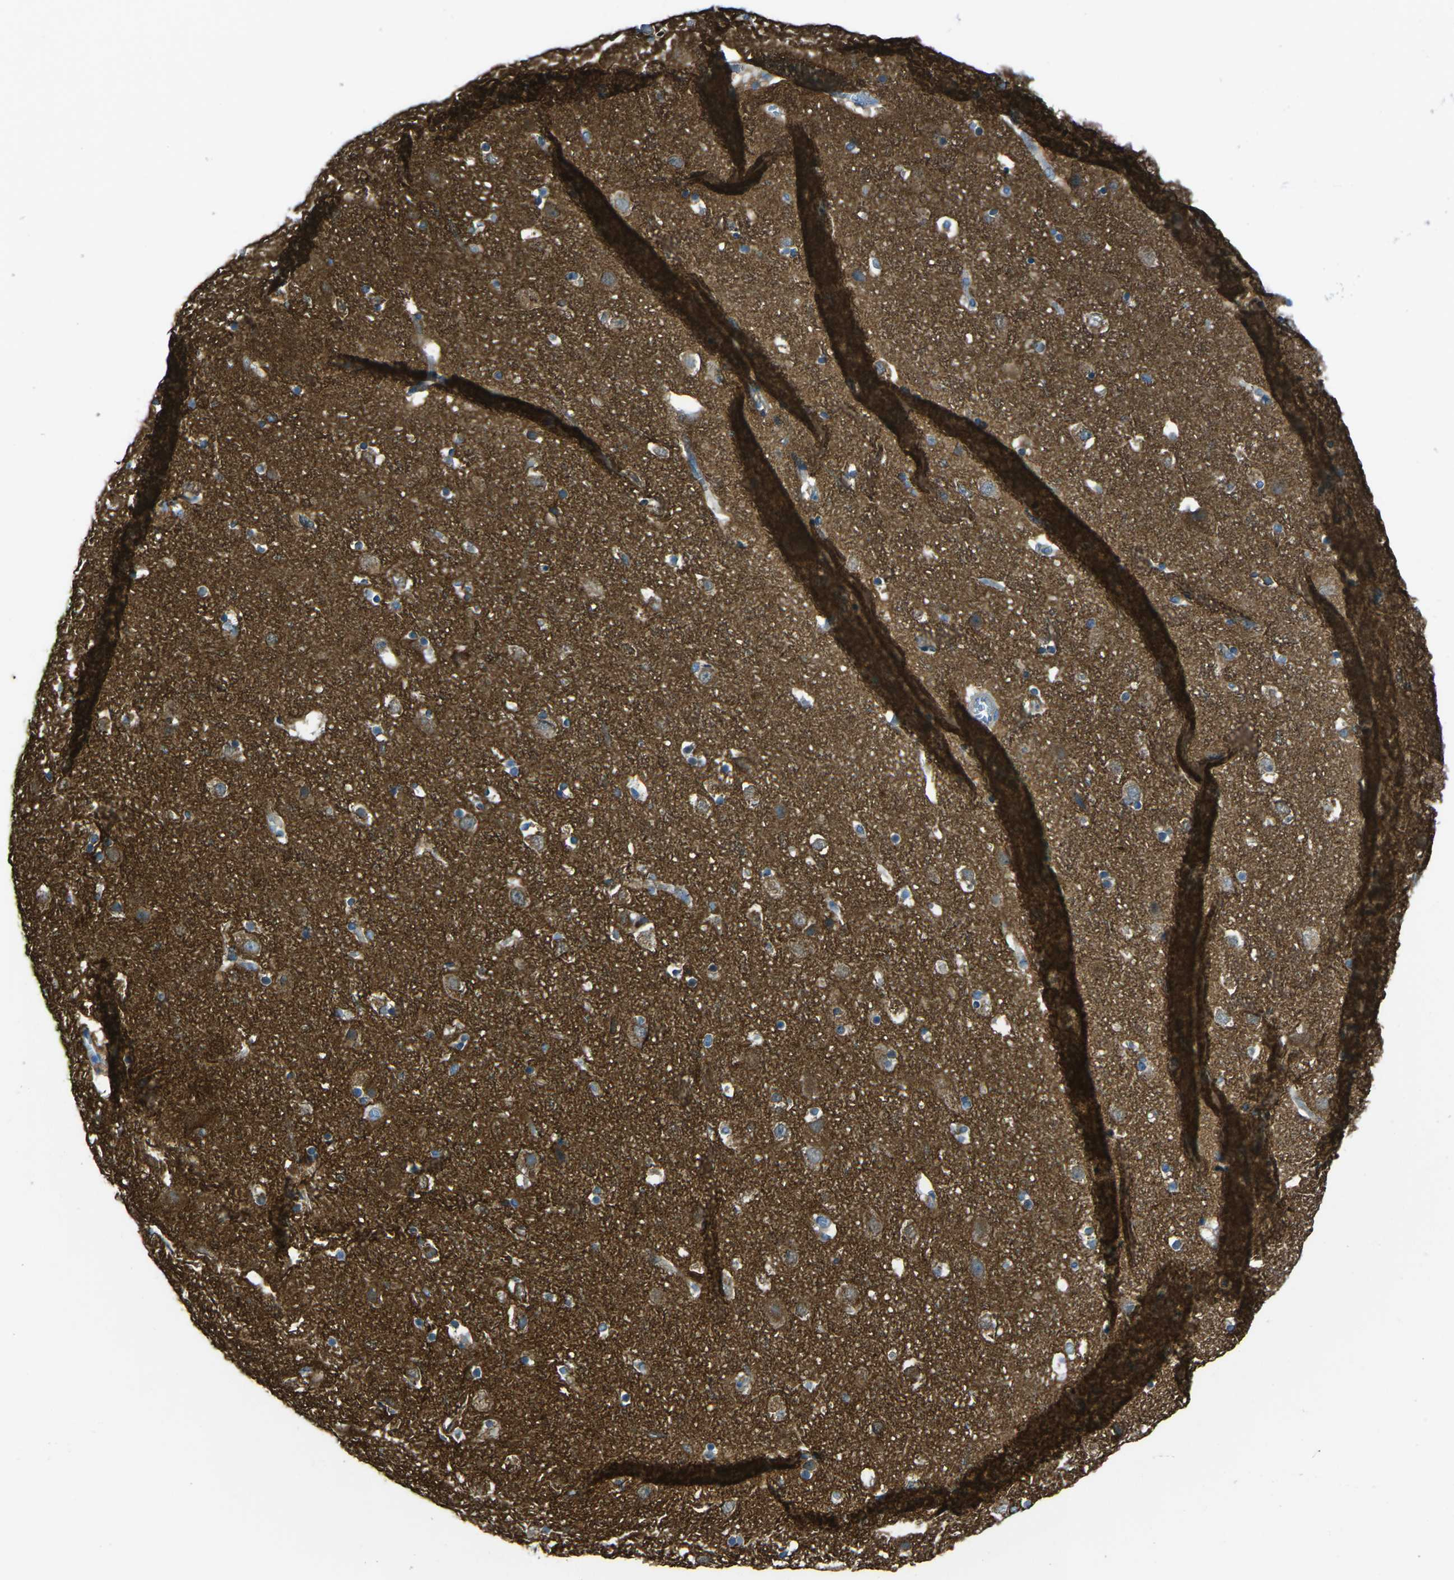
{"staining": {"intensity": "negative", "quantity": "none", "location": "none"}, "tissue": "cerebral cortex", "cell_type": "Endothelial cells", "image_type": "normal", "snomed": [{"axis": "morphology", "description": "Normal tissue, NOS"}, {"axis": "topography", "description": "Cerebral cortex"}], "caption": "Immunohistochemical staining of normal human cerebral cortex shows no significant expression in endothelial cells. (DAB (3,3'-diaminobenzidine) immunohistochemistry (IHC), high magnification).", "gene": "CDK17", "patient": {"sex": "male", "age": 45}}